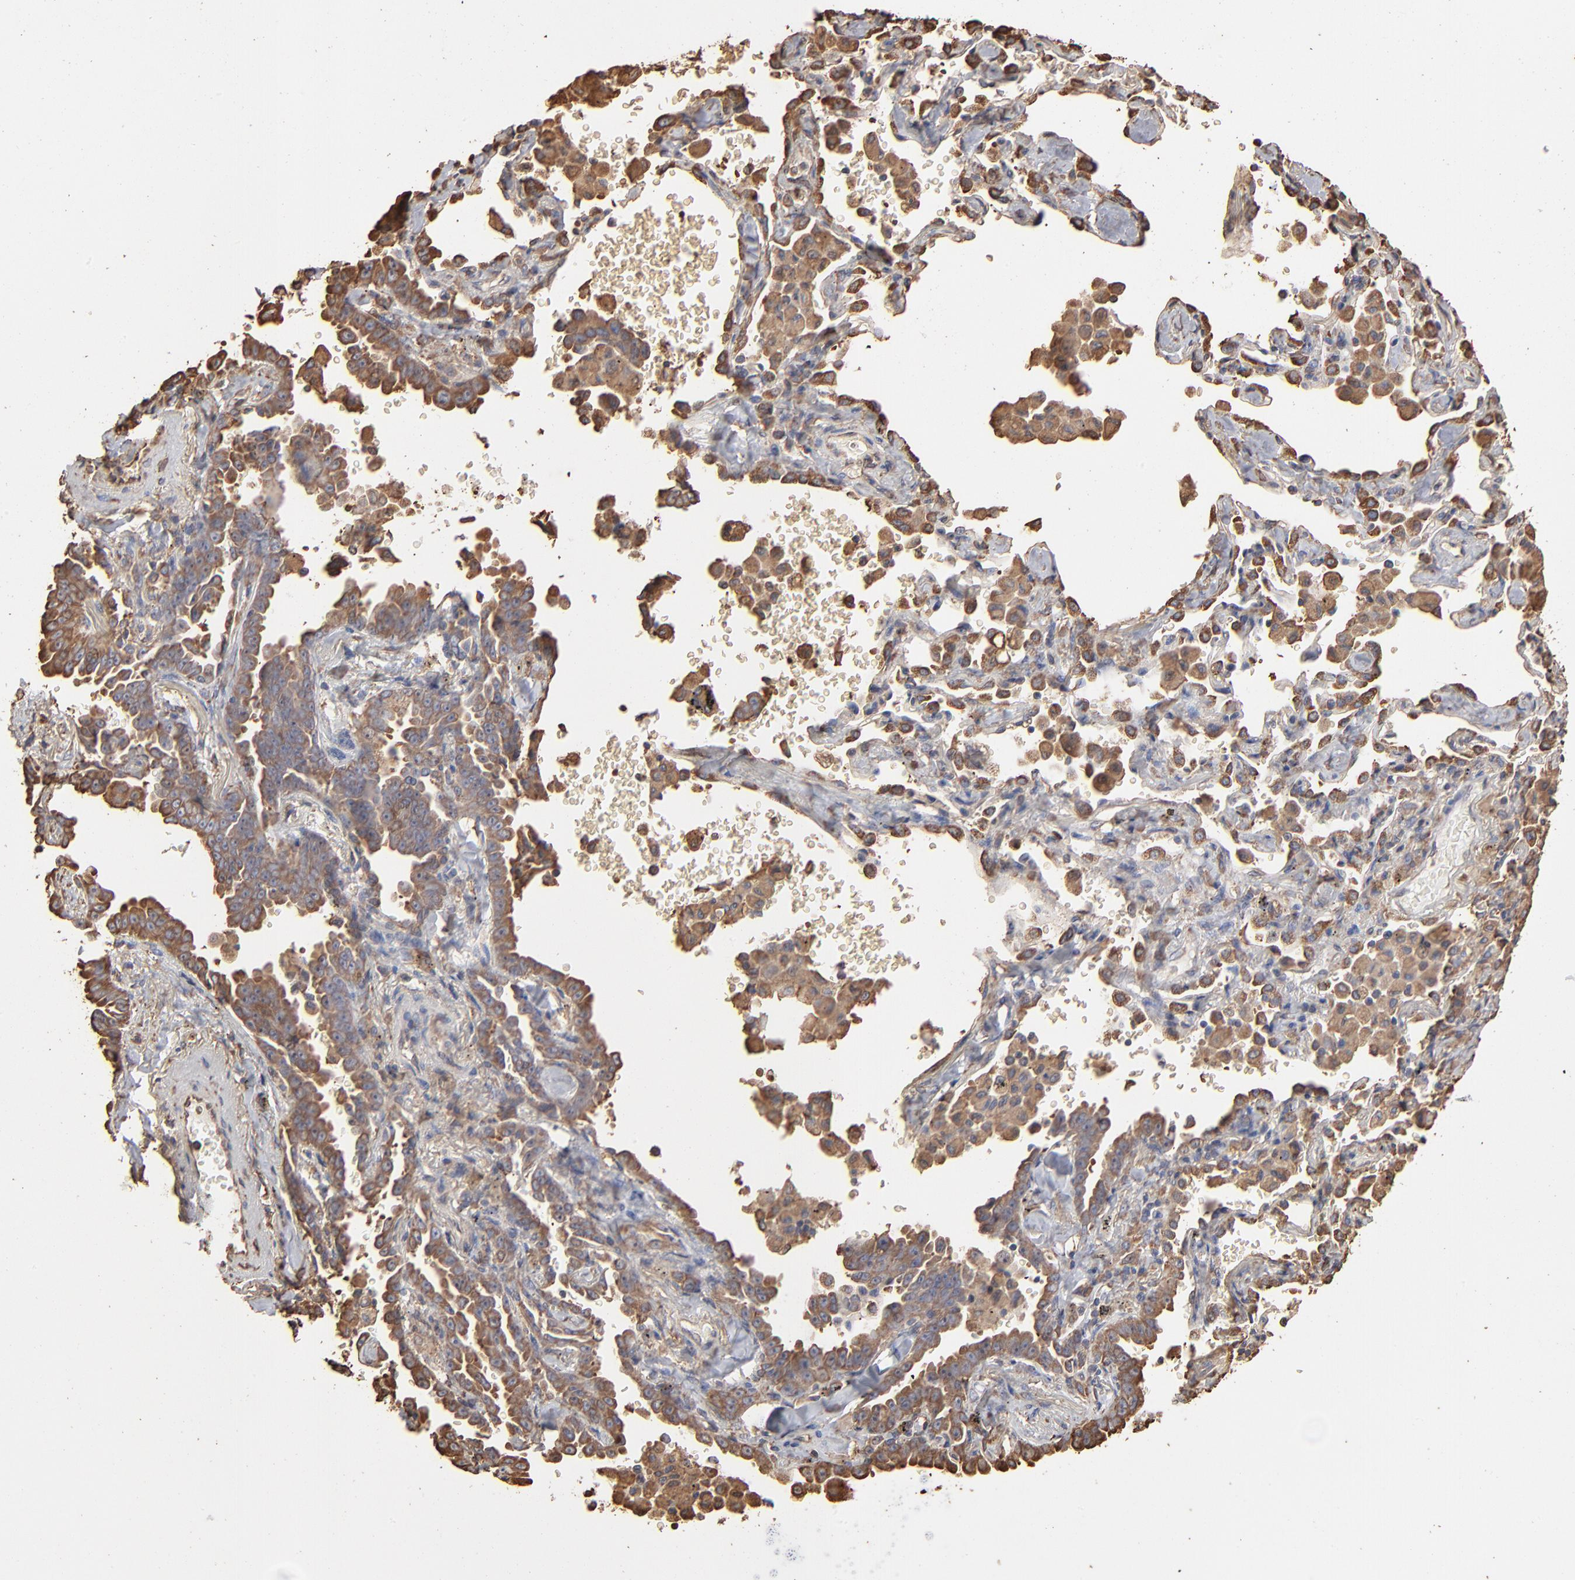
{"staining": {"intensity": "moderate", "quantity": ">75%", "location": "cytoplasmic/membranous"}, "tissue": "lung cancer", "cell_type": "Tumor cells", "image_type": "cancer", "snomed": [{"axis": "morphology", "description": "Adenocarcinoma, NOS"}, {"axis": "topography", "description": "Lung"}], "caption": "A high-resolution photomicrograph shows IHC staining of lung cancer (adenocarcinoma), which demonstrates moderate cytoplasmic/membranous expression in about >75% of tumor cells.", "gene": "PDIA3", "patient": {"sex": "female", "age": 64}}